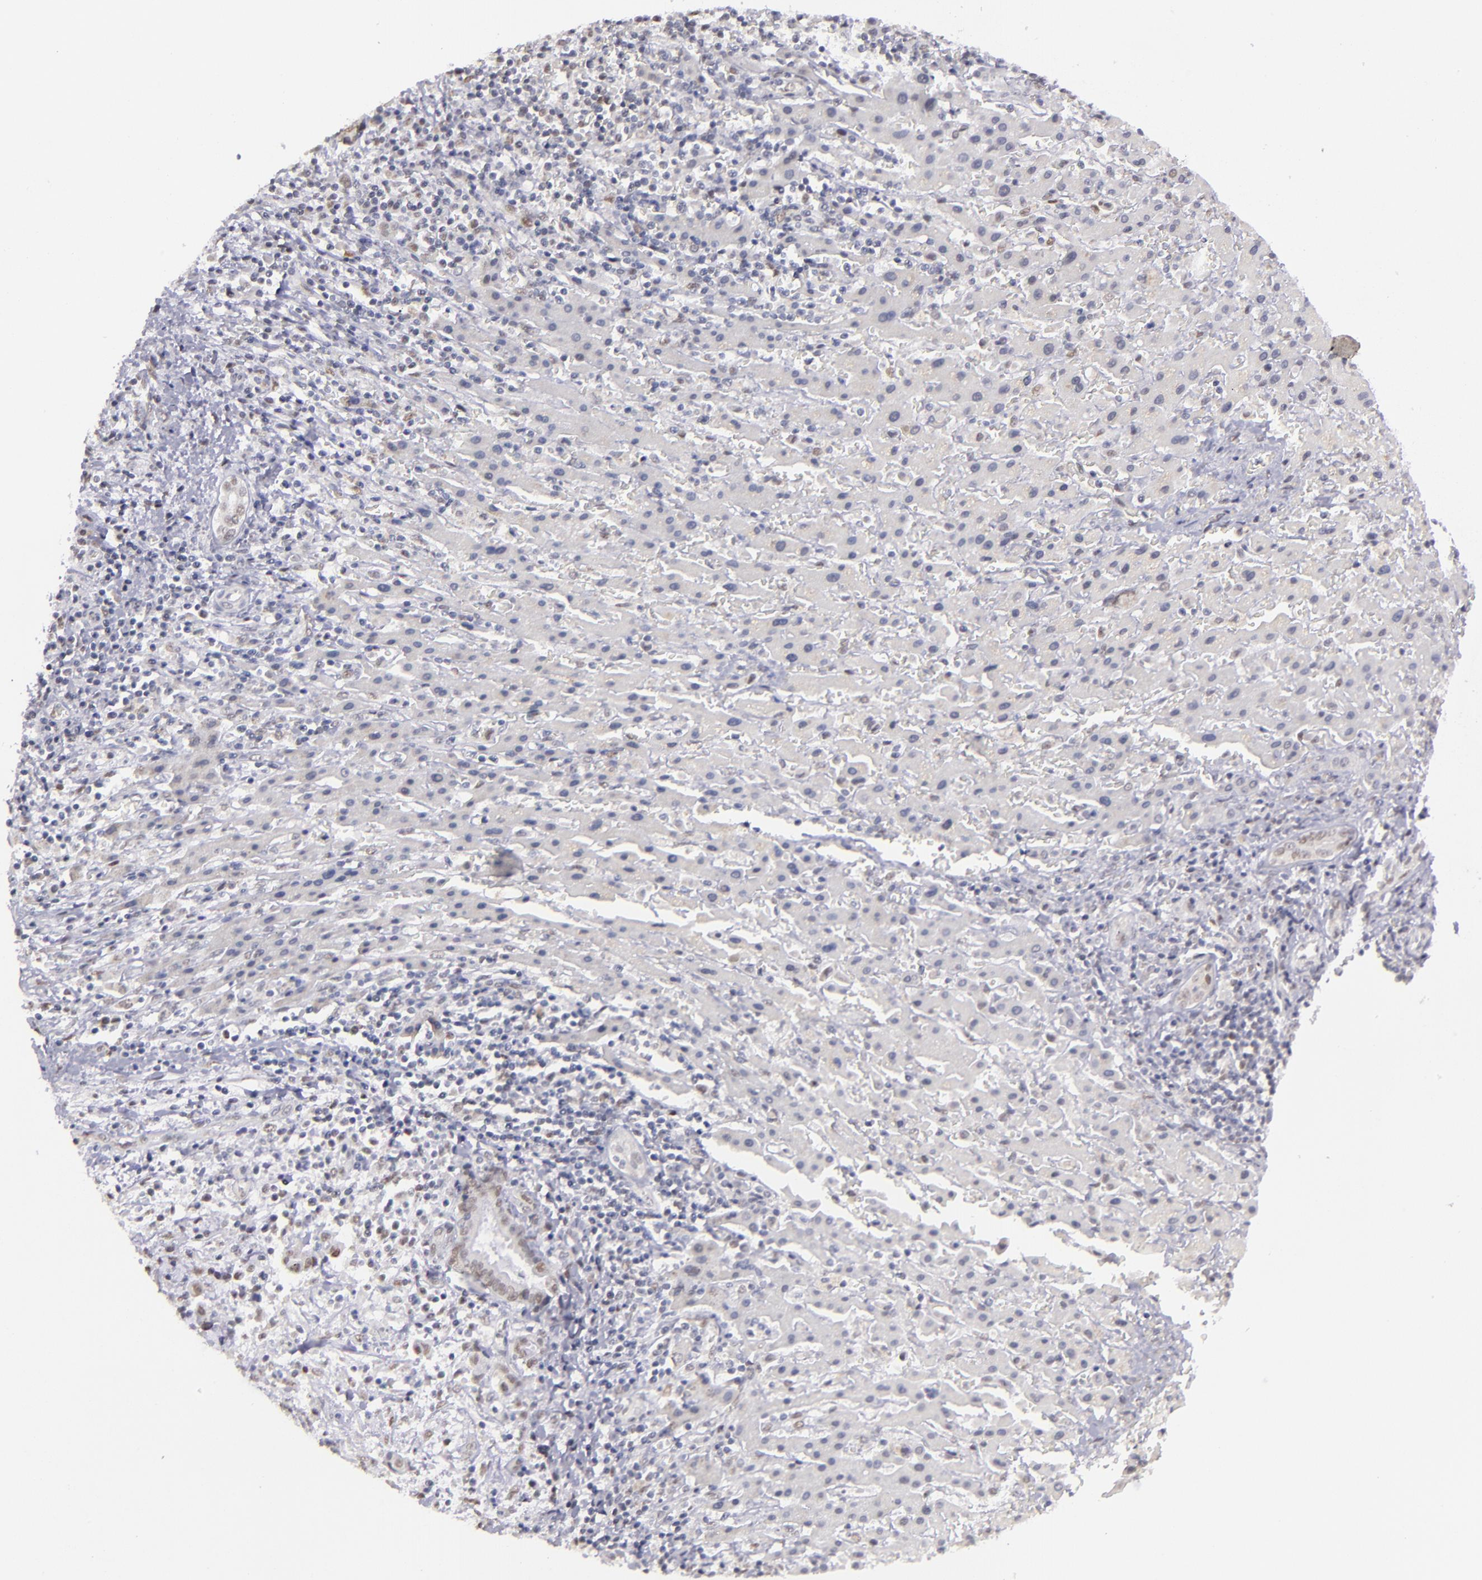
{"staining": {"intensity": "weak", "quantity": "25%-75%", "location": "nuclear"}, "tissue": "liver cancer", "cell_type": "Tumor cells", "image_type": "cancer", "snomed": [{"axis": "morphology", "description": "Cholangiocarcinoma"}, {"axis": "topography", "description": "Liver"}], "caption": "Liver cancer (cholangiocarcinoma) stained for a protein shows weak nuclear positivity in tumor cells.", "gene": "OTUB2", "patient": {"sex": "male", "age": 57}}